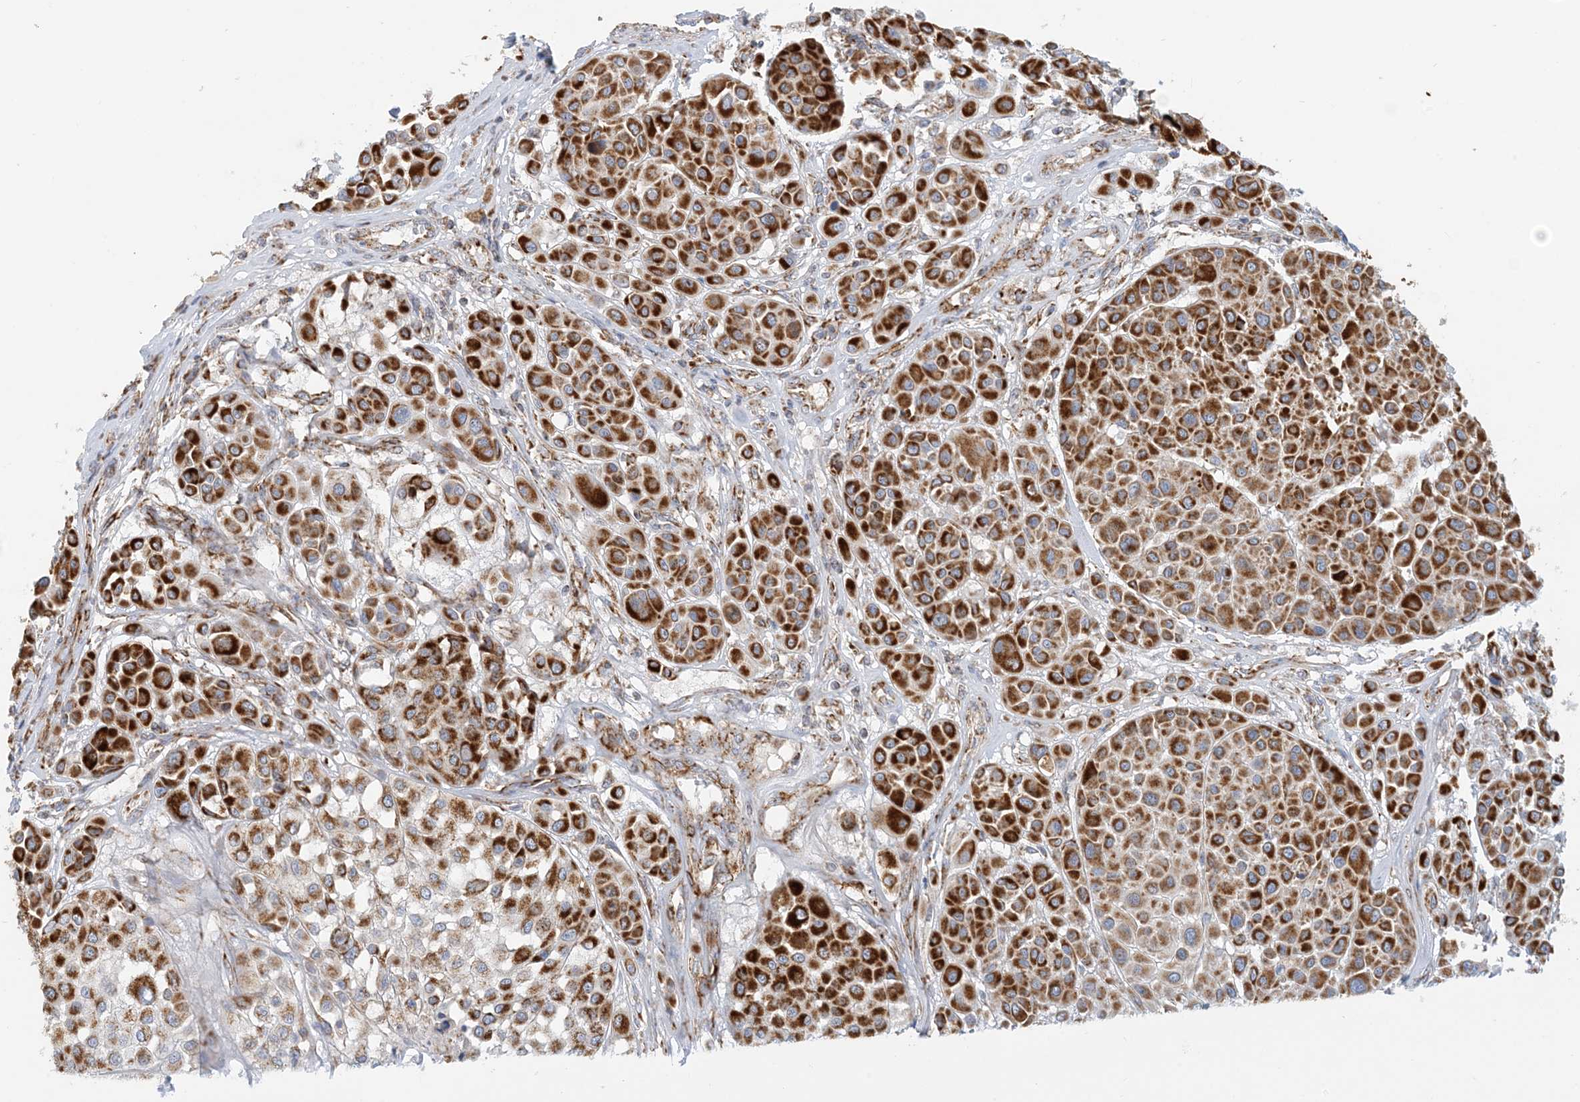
{"staining": {"intensity": "strong", "quantity": ">75%", "location": "cytoplasmic/membranous"}, "tissue": "melanoma", "cell_type": "Tumor cells", "image_type": "cancer", "snomed": [{"axis": "morphology", "description": "Malignant melanoma, Metastatic site"}, {"axis": "topography", "description": "Soft tissue"}], "caption": "Tumor cells demonstrate high levels of strong cytoplasmic/membranous positivity in approximately >75% of cells in malignant melanoma (metastatic site).", "gene": "COA3", "patient": {"sex": "male", "age": 41}}